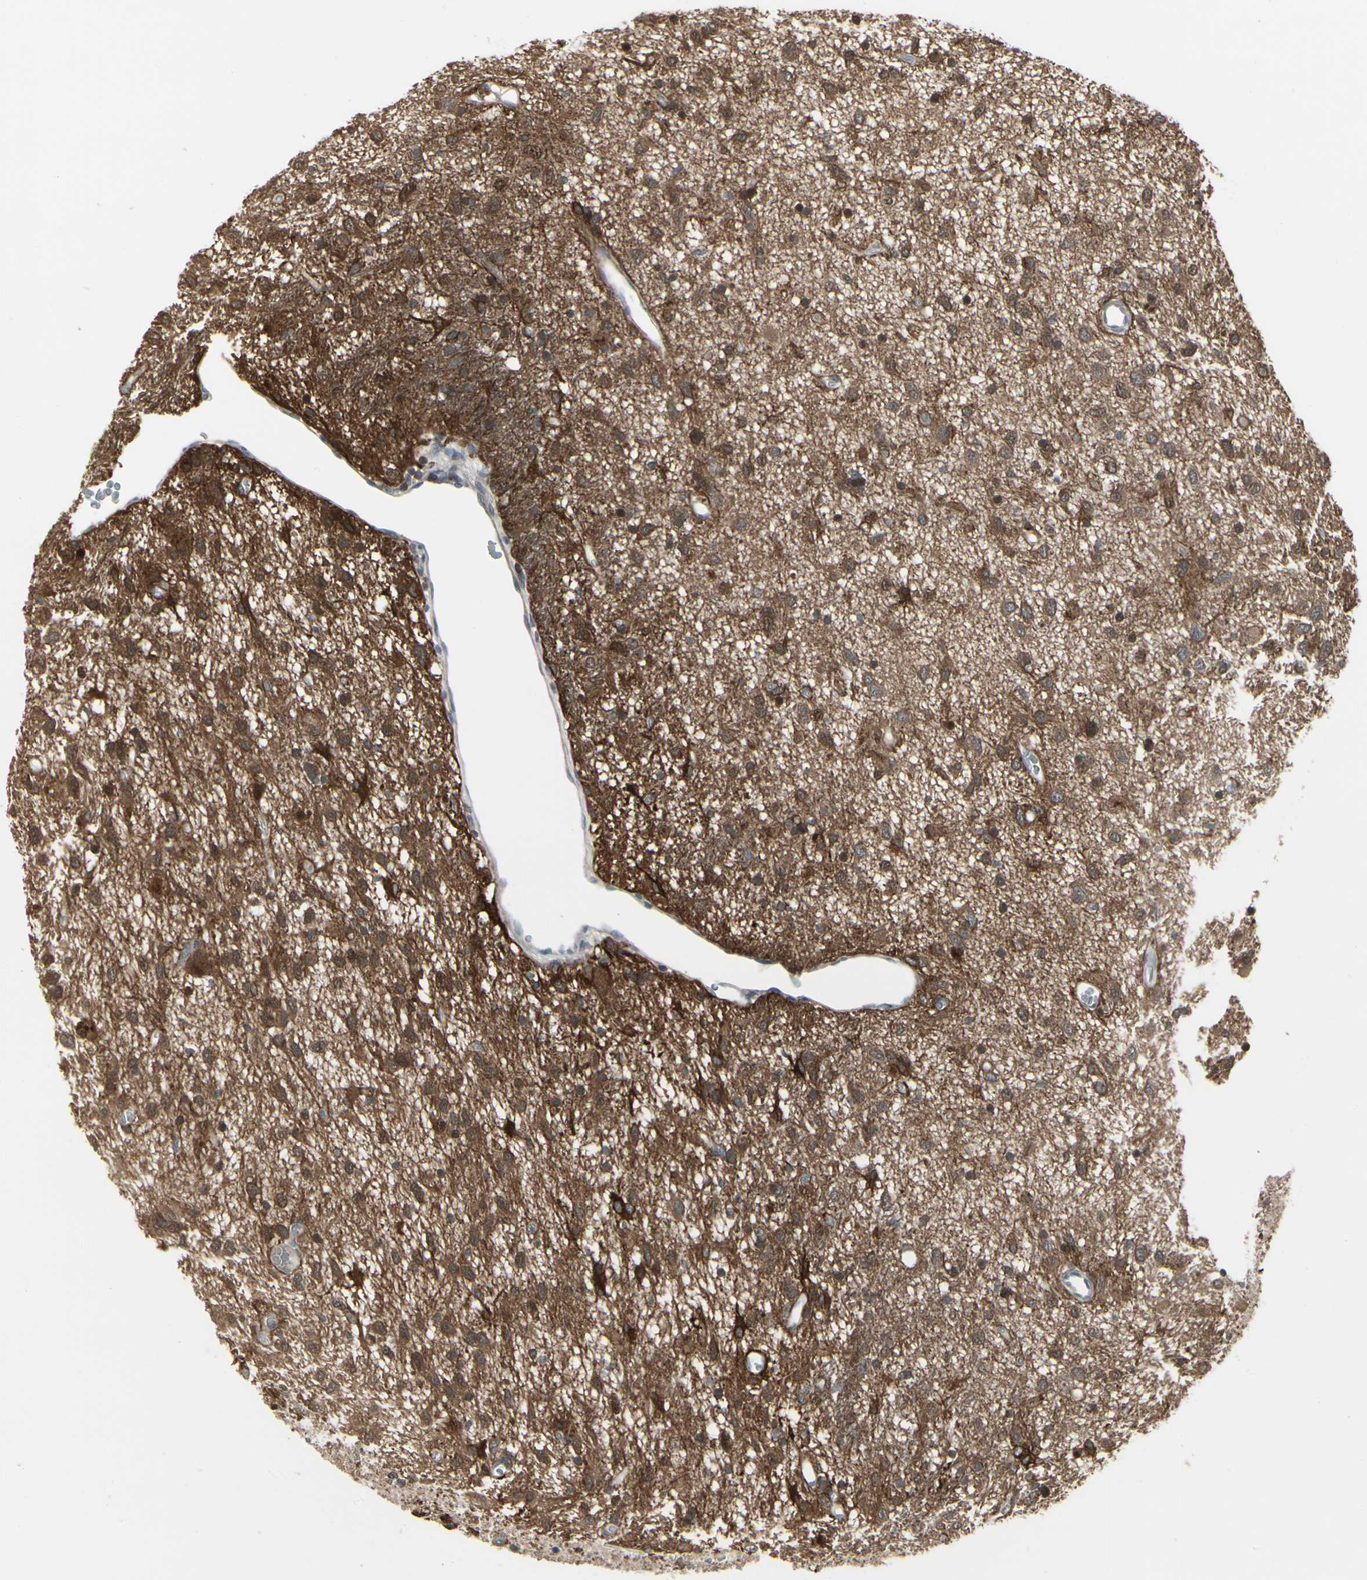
{"staining": {"intensity": "moderate", "quantity": ">75%", "location": "cytoplasmic/membranous"}, "tissue": "glioma", "cell_type": "Tumor cells", "image_type": "cancer", "snomed": [{"axis": "morphology", "description": "Glioma, malignant, Low grade"}, {"axis": "topography", "description": "Brain"}], "caption": "DAB immunohistochemical staining of human malignant glioma (low-grade) displays moderate cytoplasmic/membranous protein expression in approximately >75% of tumor cells.", "gene": "IGFBP6", "patient": {"sex": "male", "age": 77}}